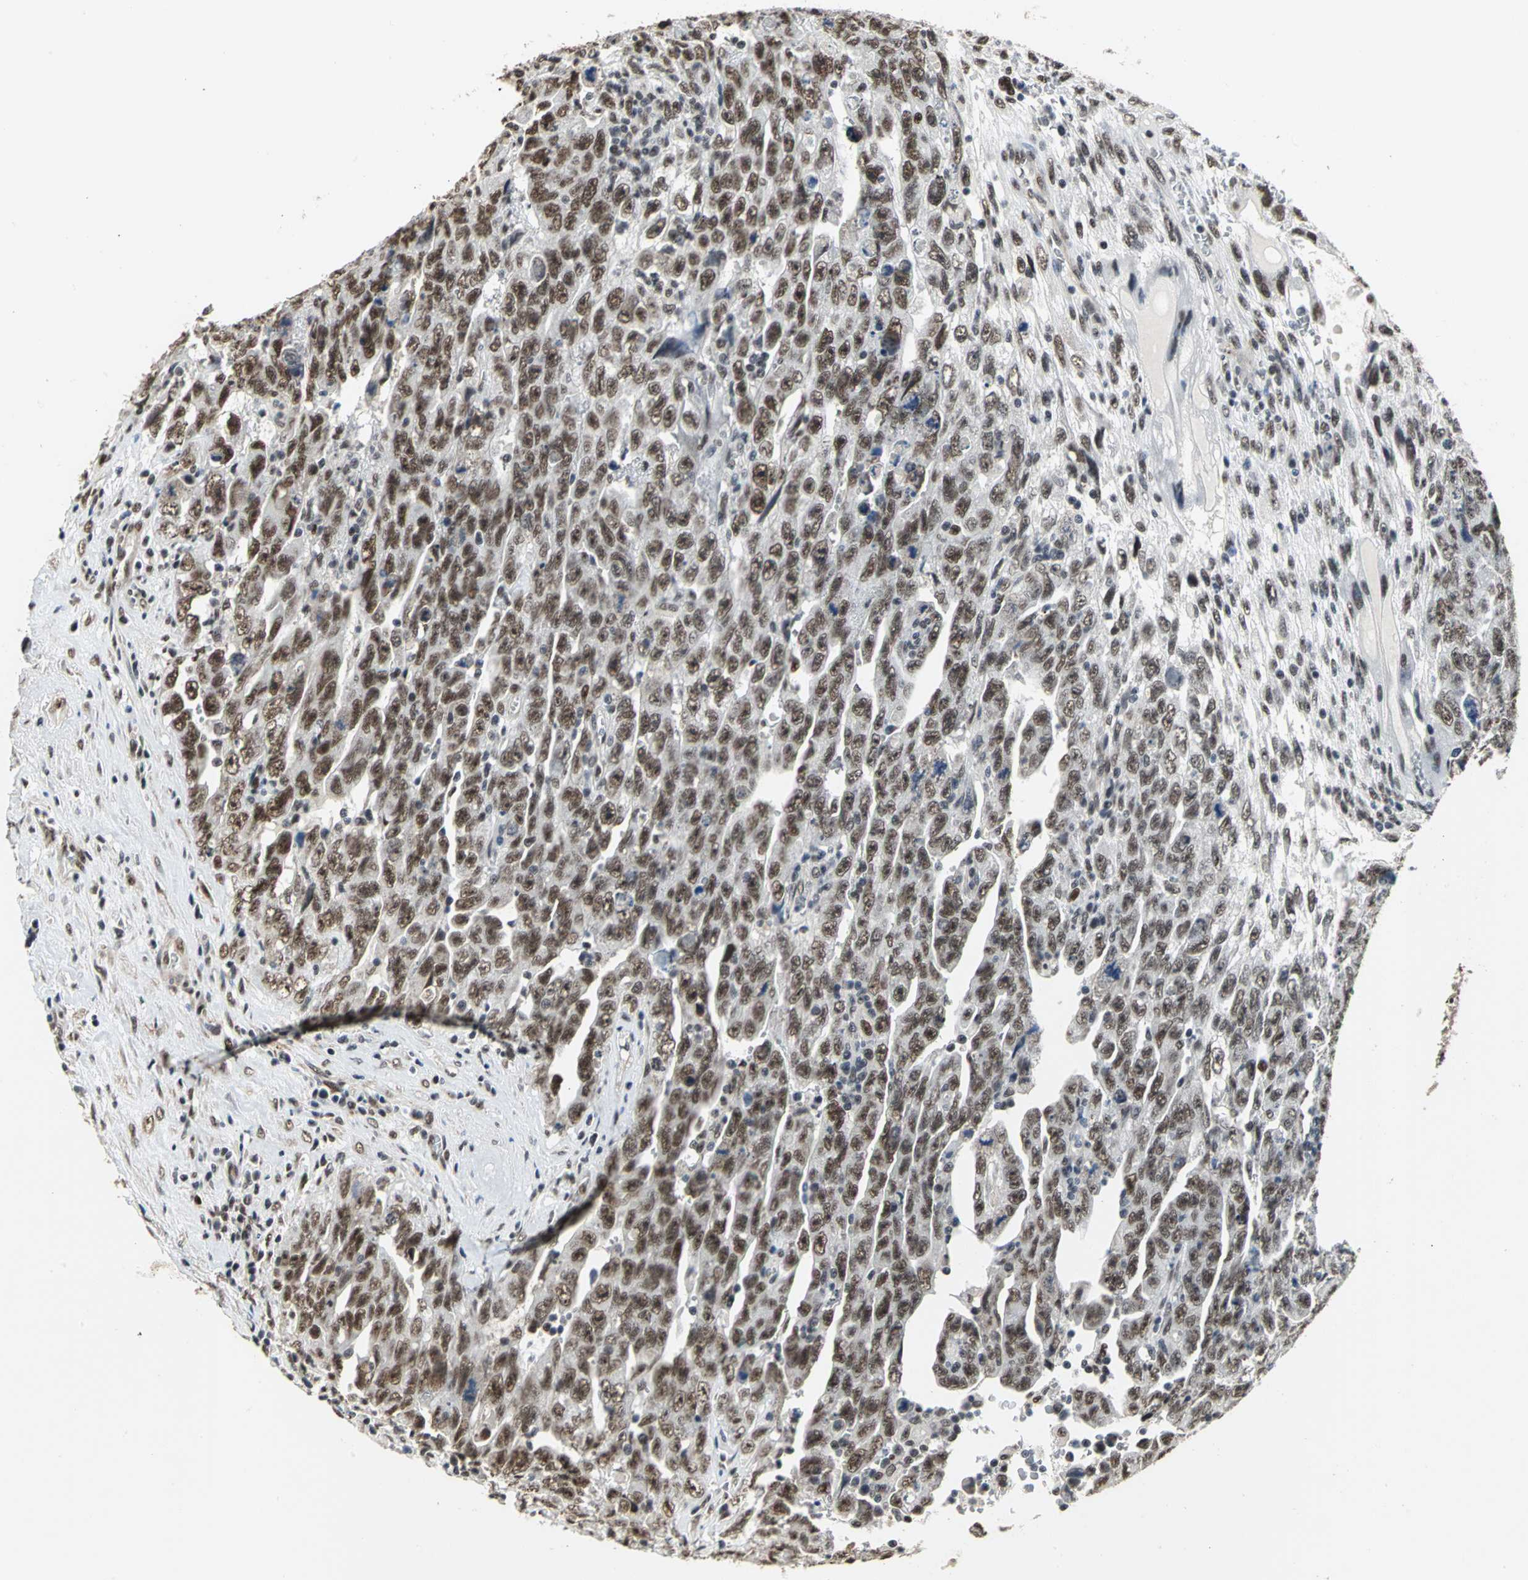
{"staining": {"intensity": "strong", "quantity": ">75%", "location": "nuclear"}, "tissue": "testis cancer", "cell_type": "Tumor cells", "image_type": "cancer", "snomed": [{"axis": "morphology", "description": "Carcinoma, Embryonal, NOS"}, {"axis": "topography", "description": "Testis"}], "caption": "The micrograph demonstrates staining of testis embryonal carcinoma, revealing strong nuclear protein expression (brown color) within tumor cells.", "gene": "CCDC88C", "patient": {"sex": "male", "age": 28}}